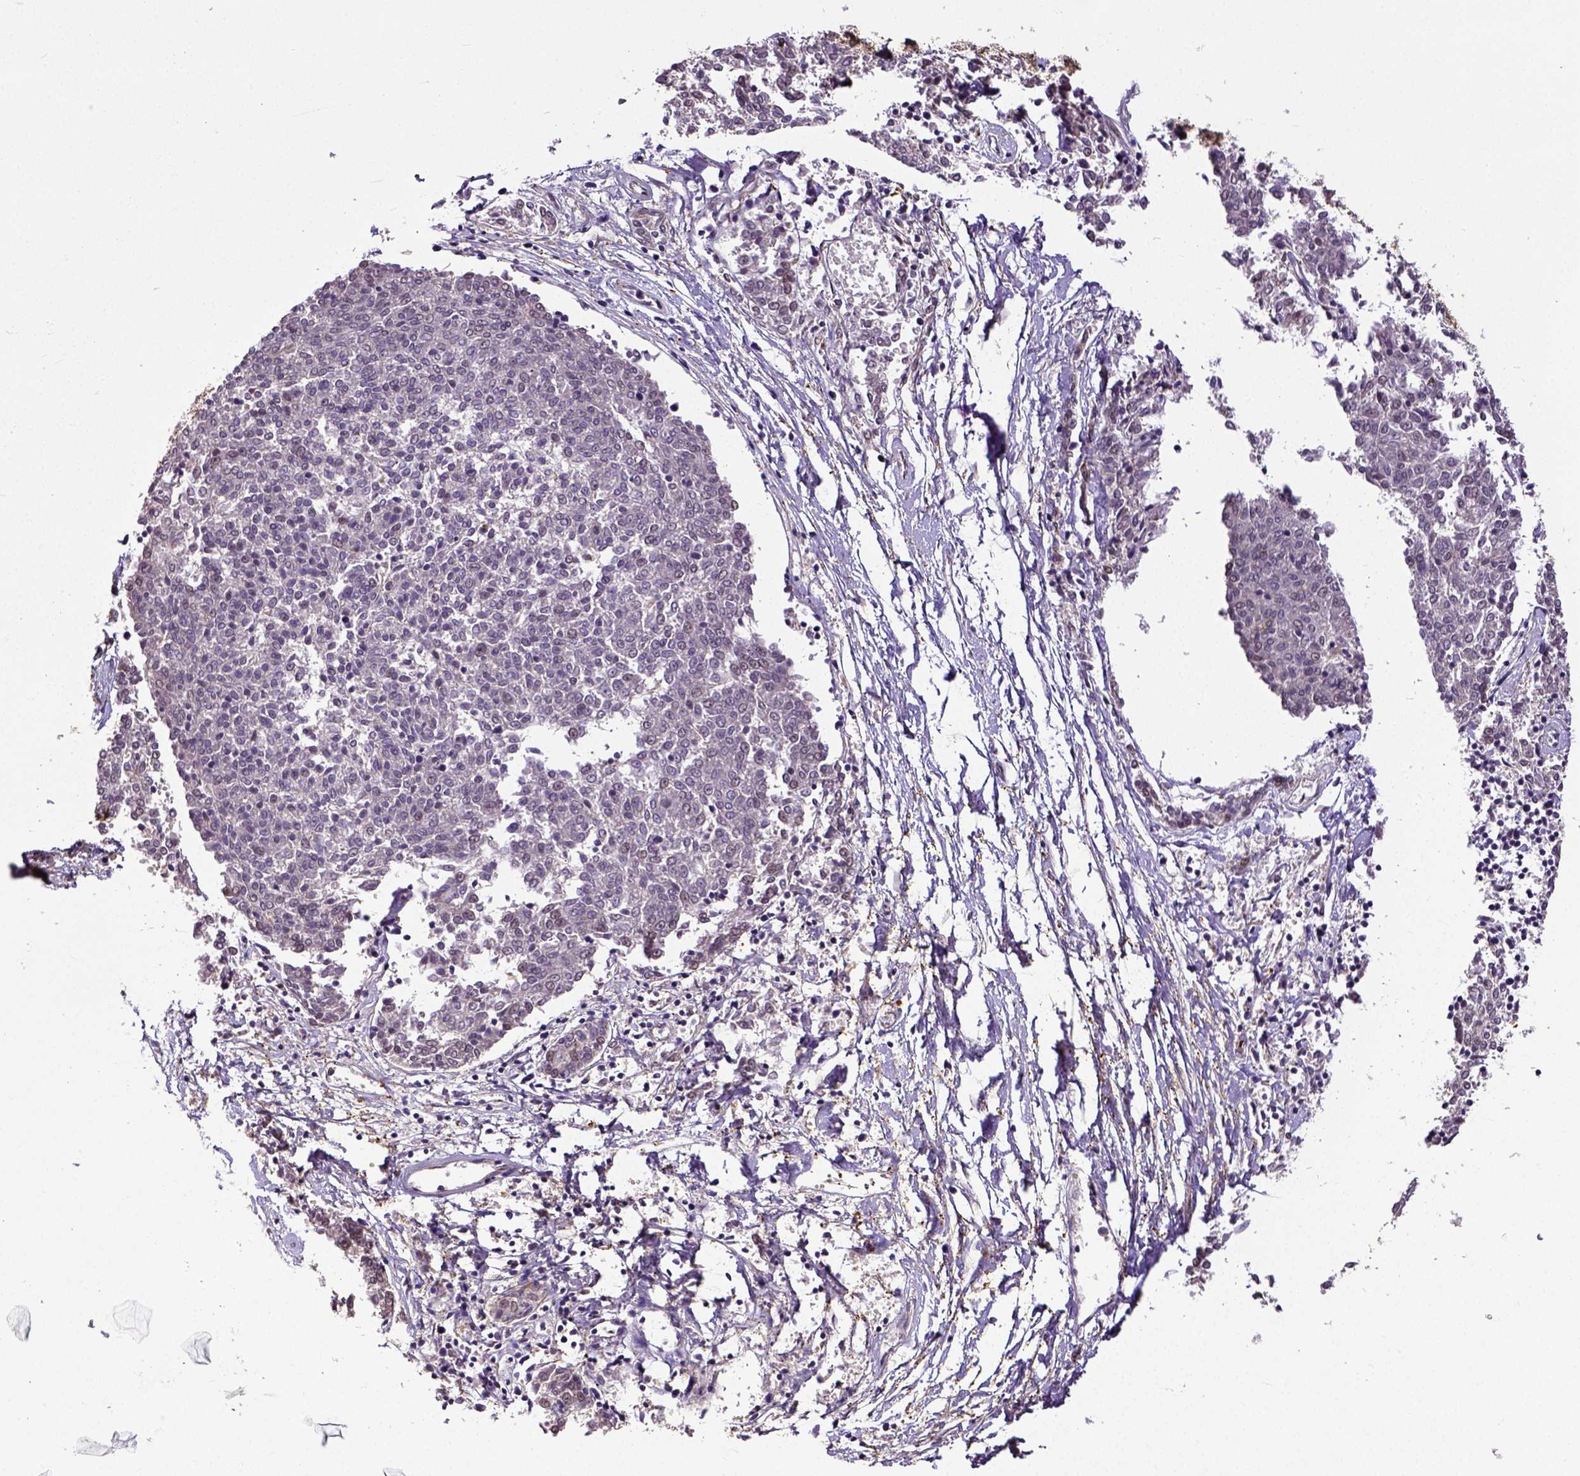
{"staining": {"intensity": "negative", "quantity": "none", "location": "none"}, "tissue": "melanoma", "cell_type": "Tumor cells", "image_type": "cancer", "snomed": [{"axis": "morphology", "description": "Malignant melanoma, NOS"}, {"axis": "topography", "description": "Skin"}], "caption": "This is an immunohistochemistry (IHC) histopathology image of melanoma. There is no expression in tumor cells.", "gene": "DICER1", "patient": {"sex": "female", "age": 72}}